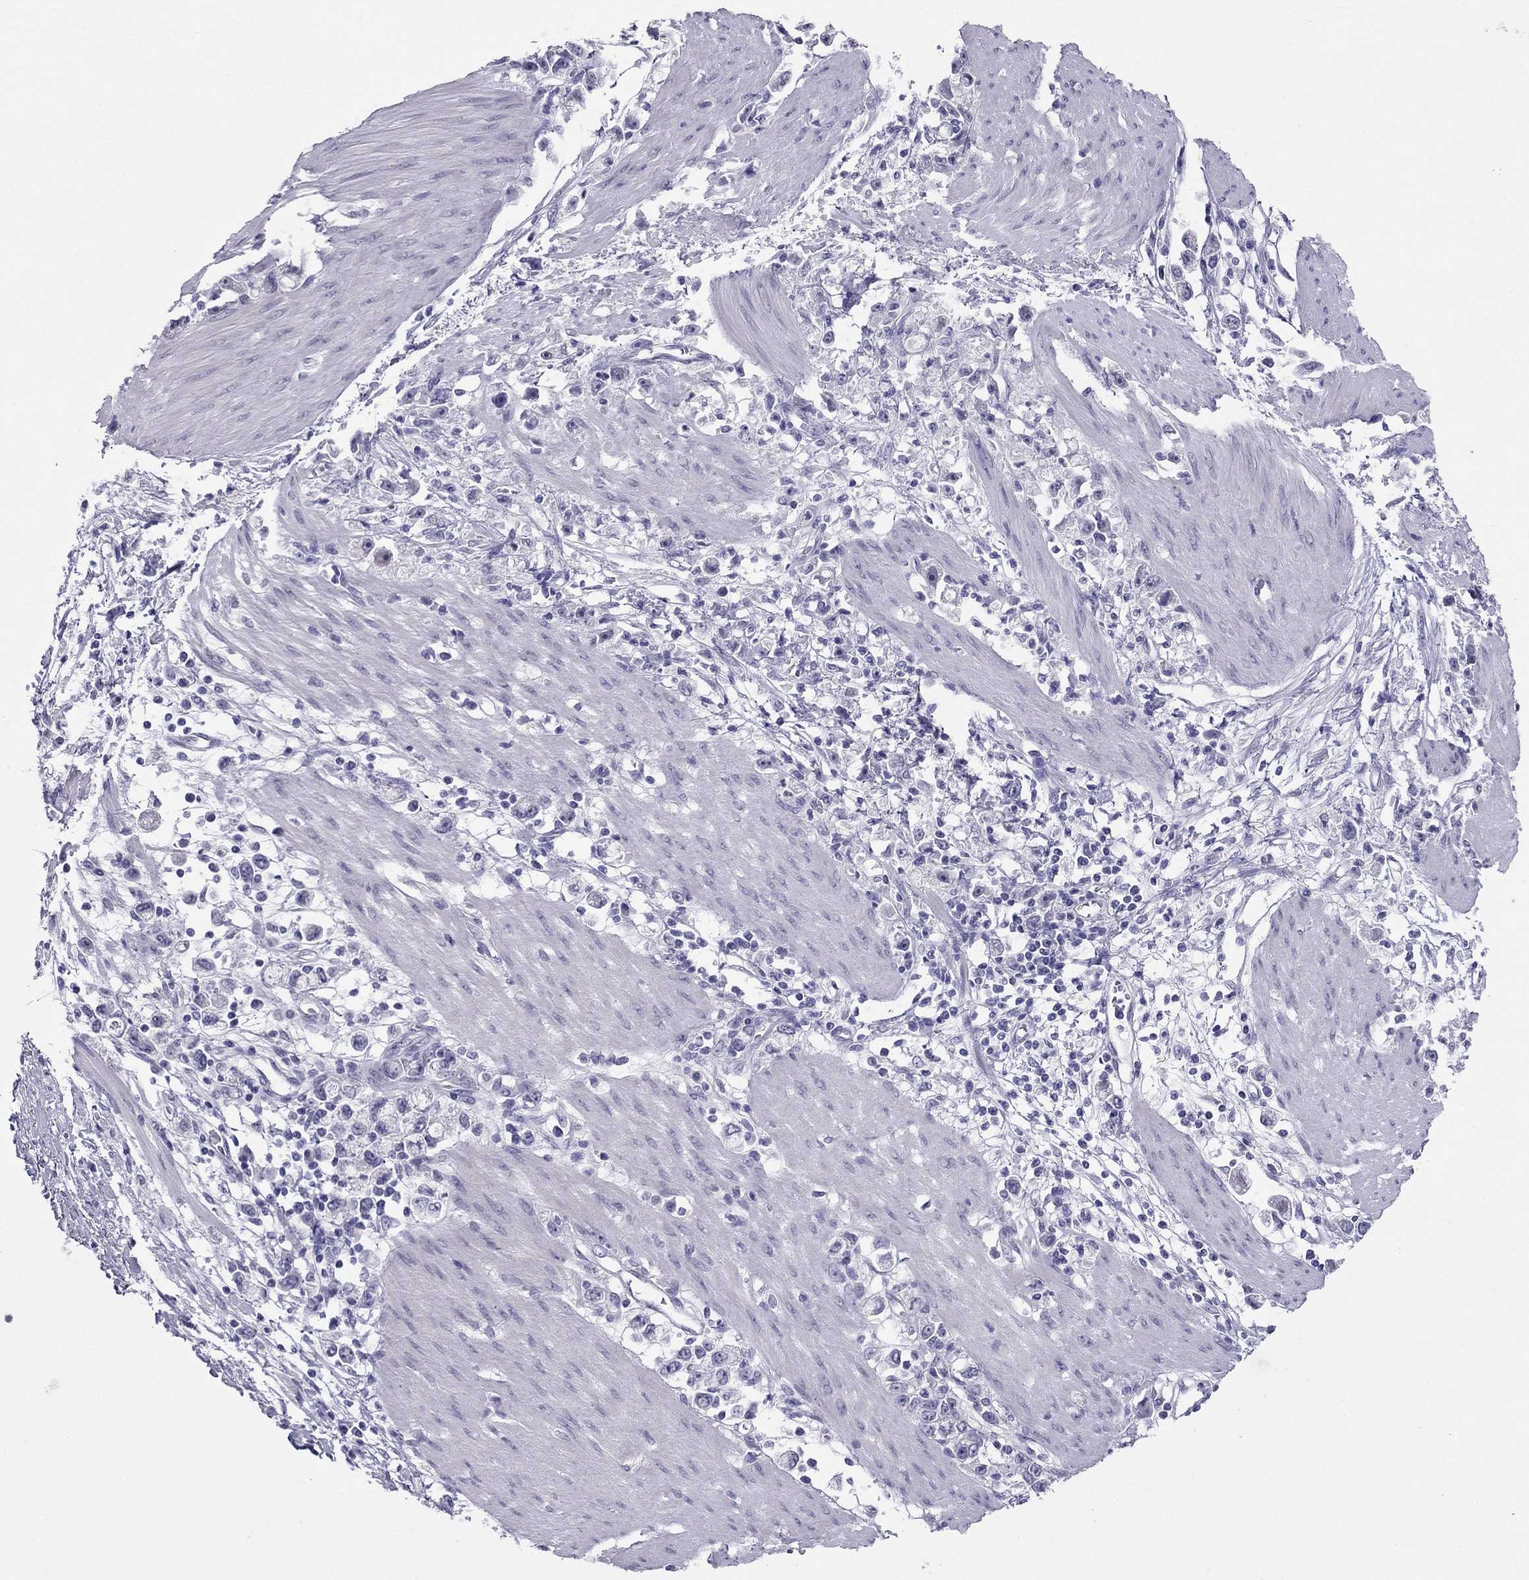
{"staining": {"intensity": "negative", "quantity": "none", "location": "none"}, "tissue": "stomach cancer", "cell_type": "Tumor cells", "image_type": "cancer", "snomed": [{"axis": "morphology", "description": "Adenocarcinoma, NOS"}, {"axis": "topography", "description": "Stomach"}], "caption": "A high-resolution histopathology image shows immunohistochemistry staining of stomach cancer (adenocarcinoma), which exhibits no significant positivity in tumor cells.", "gene": "CROCC2", "patient": {"sex": "female", "age": 59}}